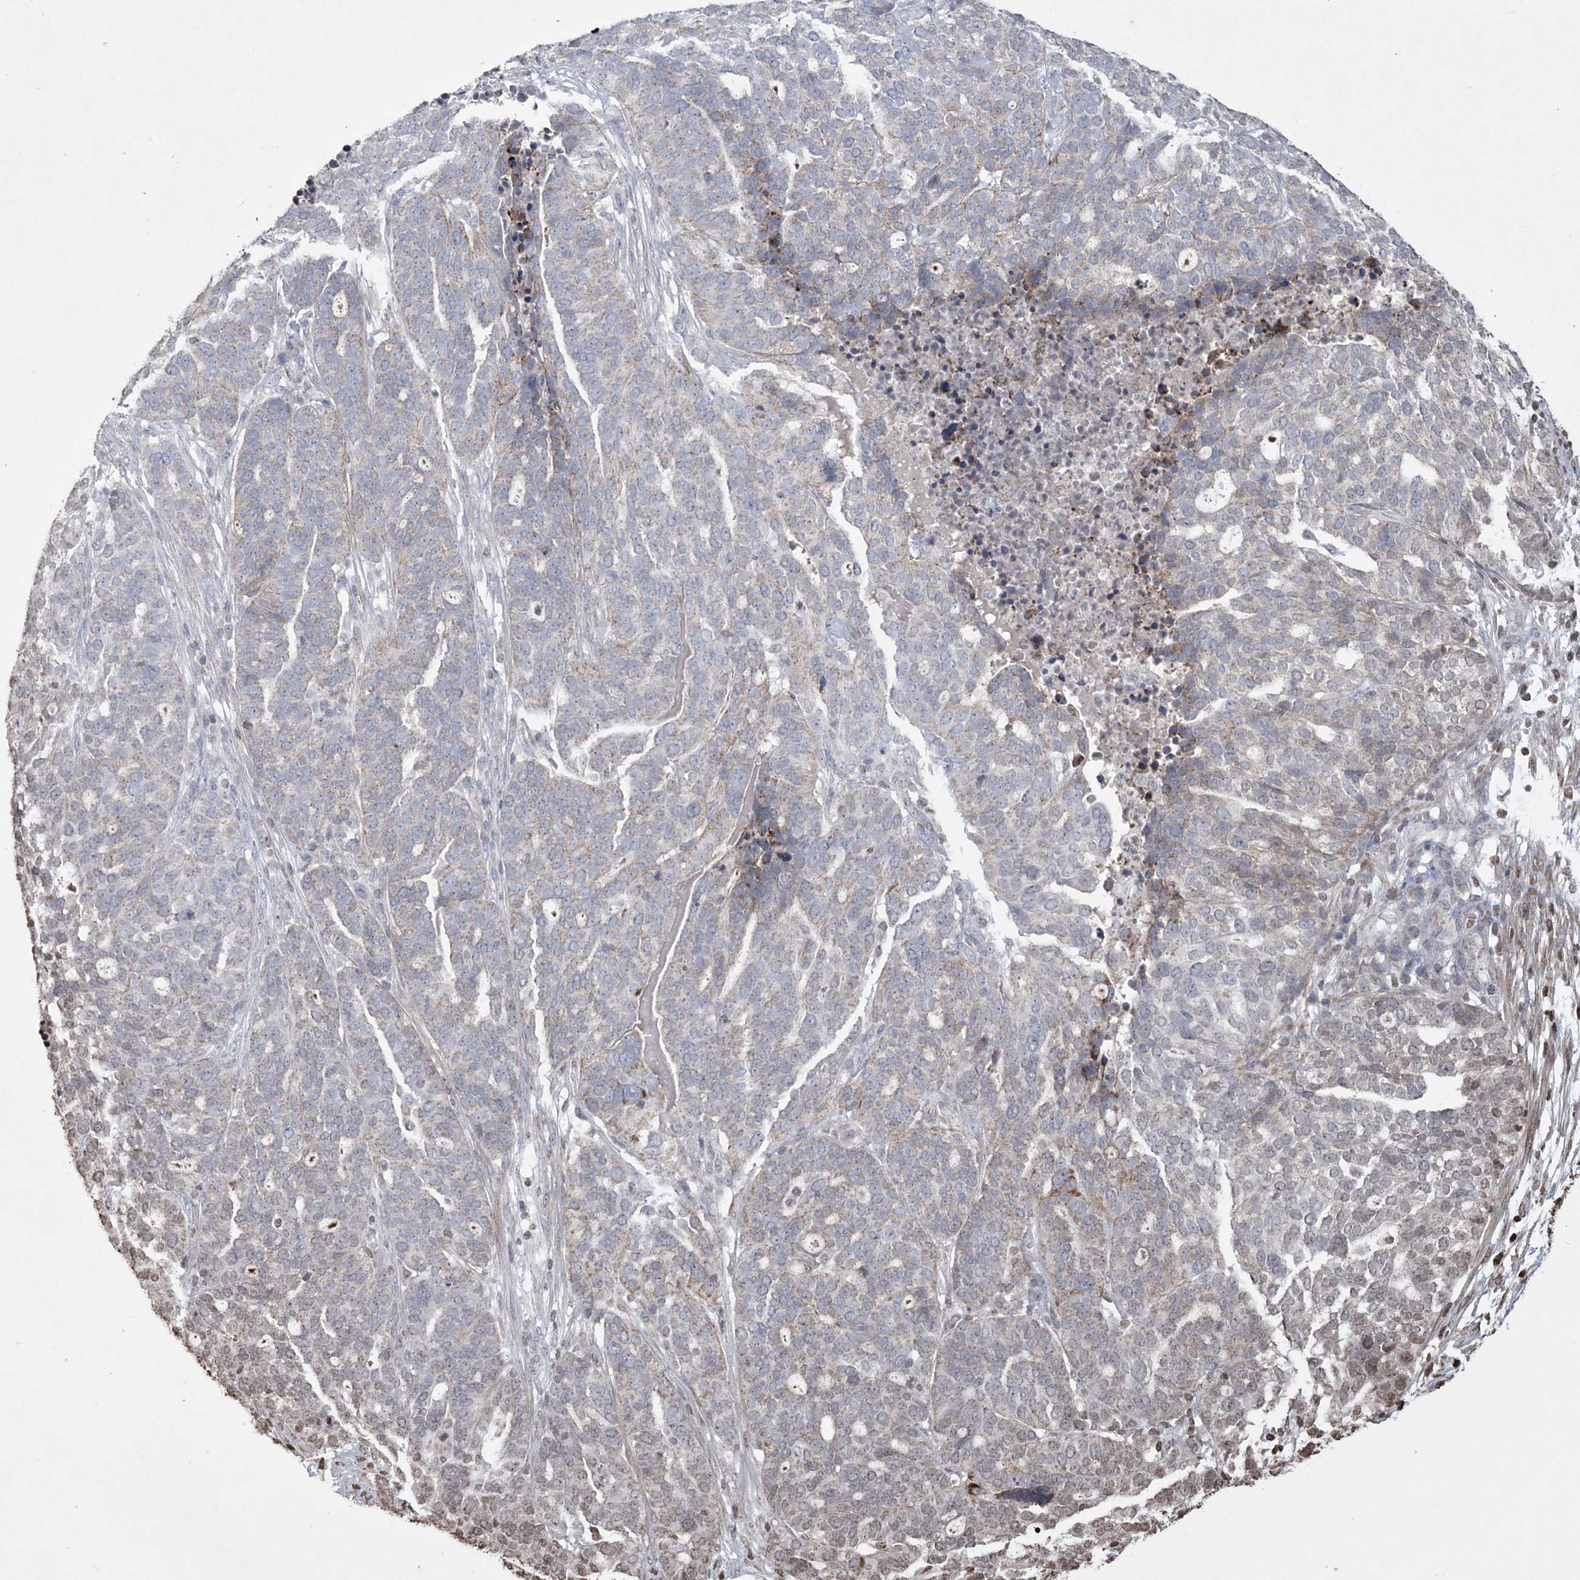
{"staining": {"intensity": "negative", "quantity": "none", "location": "none"}, "tissue": "ovarian cancer", "cell_type": "Tumor cells", "image_type": "cancer", "snomed": [{"axis": "morphology", "description": "Cystadenocarcinoma, serous, NOS"}, {"axis": "topography", "description": "Ovary"}], "caption": "Tumor cells are negative for protein expression in human serous cystadenocarcinoma (ovarian).", "gene": "TTC7A", "patient": {"sex": "female", "age": 59}}